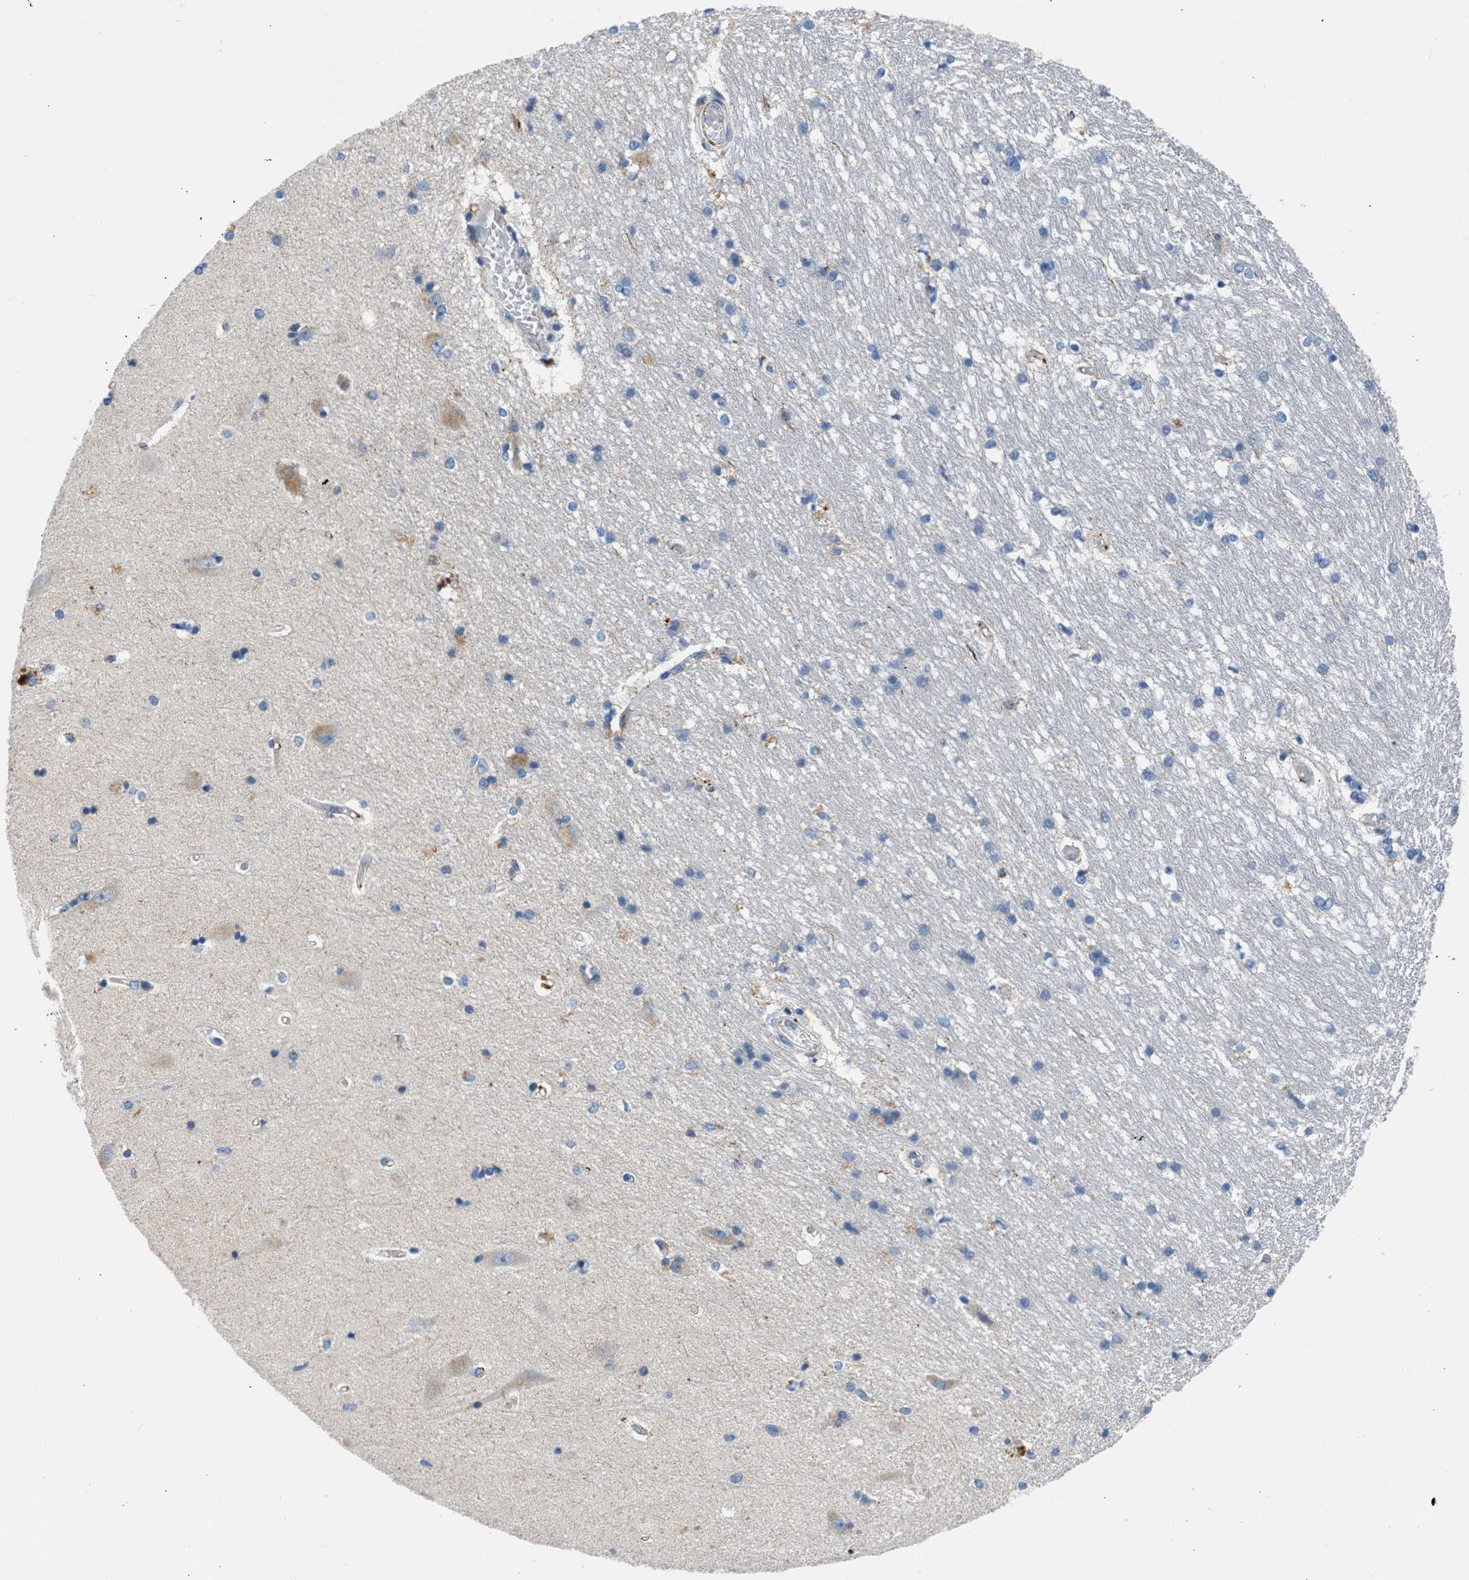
{"staining": {"intensity": "weak", "quantity": "<25%", "location": "cytoplasmic/membranous"}, "tissue": "hippocampus", "cell_type": "Glial cells", "image_type": "normal", "snomed": [{"axis": "morphology", "description": "Normal tissue, NOS"}, {"axis": "topography", "description": "Hippocampus"}], "caption": "This is an IHC photomicrograph of benign human hippocampus. There is no staining in glial cells.", "gene": "ULK4", "patient": {"sex": "male", "age": 45}}